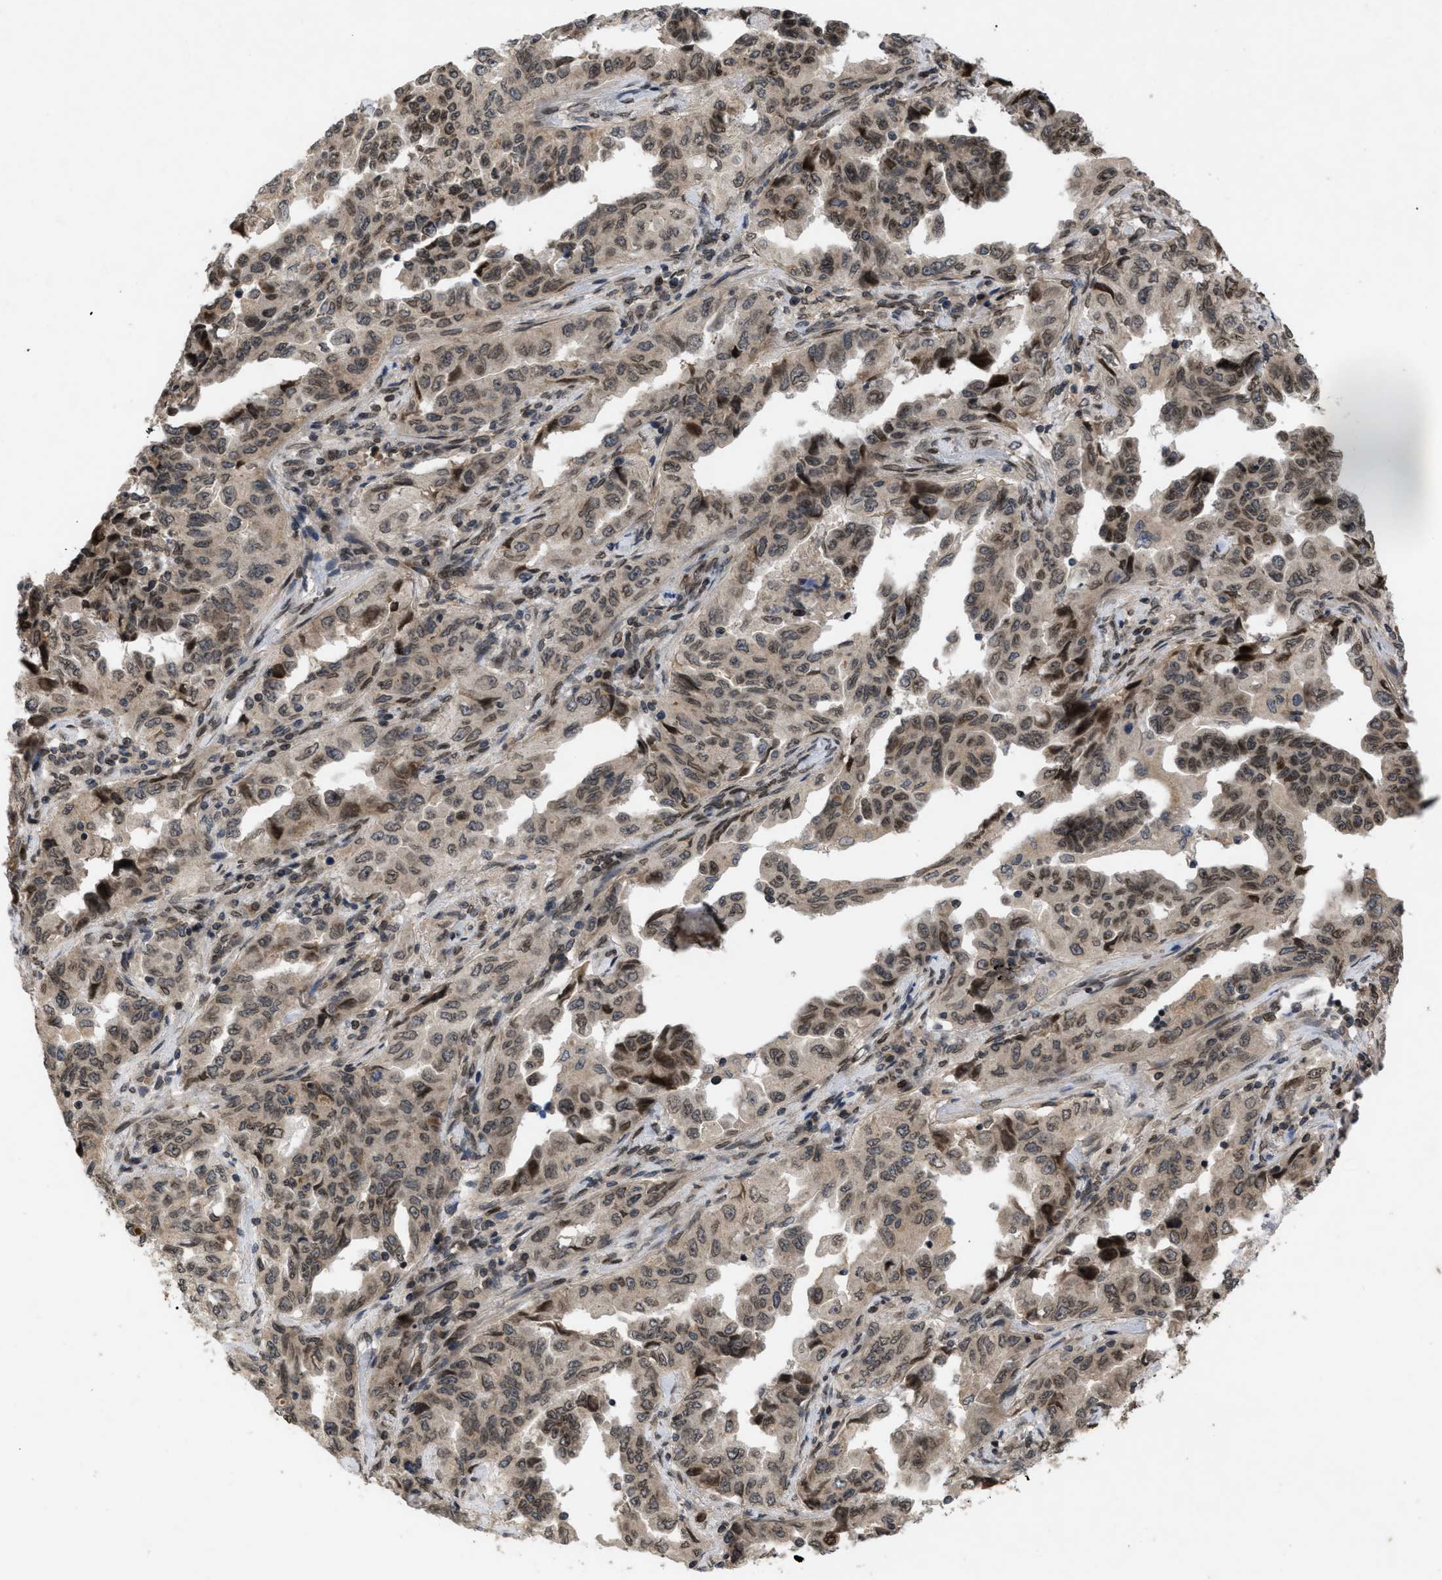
{"staining": {"intensity": "weak", "quantity": ">75%", "location": "cytoplasmic/membranous,nuclear"}, "tissue": "lung cancer", "cell_type": "Tumor cells", "image_type": "cancer", "snomed": [{"axis": "morphology", "description": "Adenocarcinoma, NOS"}, {"axis": "topography", "description": "Lung"}], "caption": "Protein expression by immunohistochemistry shows weak cytoplasmic/membranous and nuclear staining in about >75% of tumor cells in lung adenocarcinoma. The protein is shown in brown color, while the nuclei are stained blue.", "gene": "CRY1", "patient": {"sex": "female", "age": 51}}